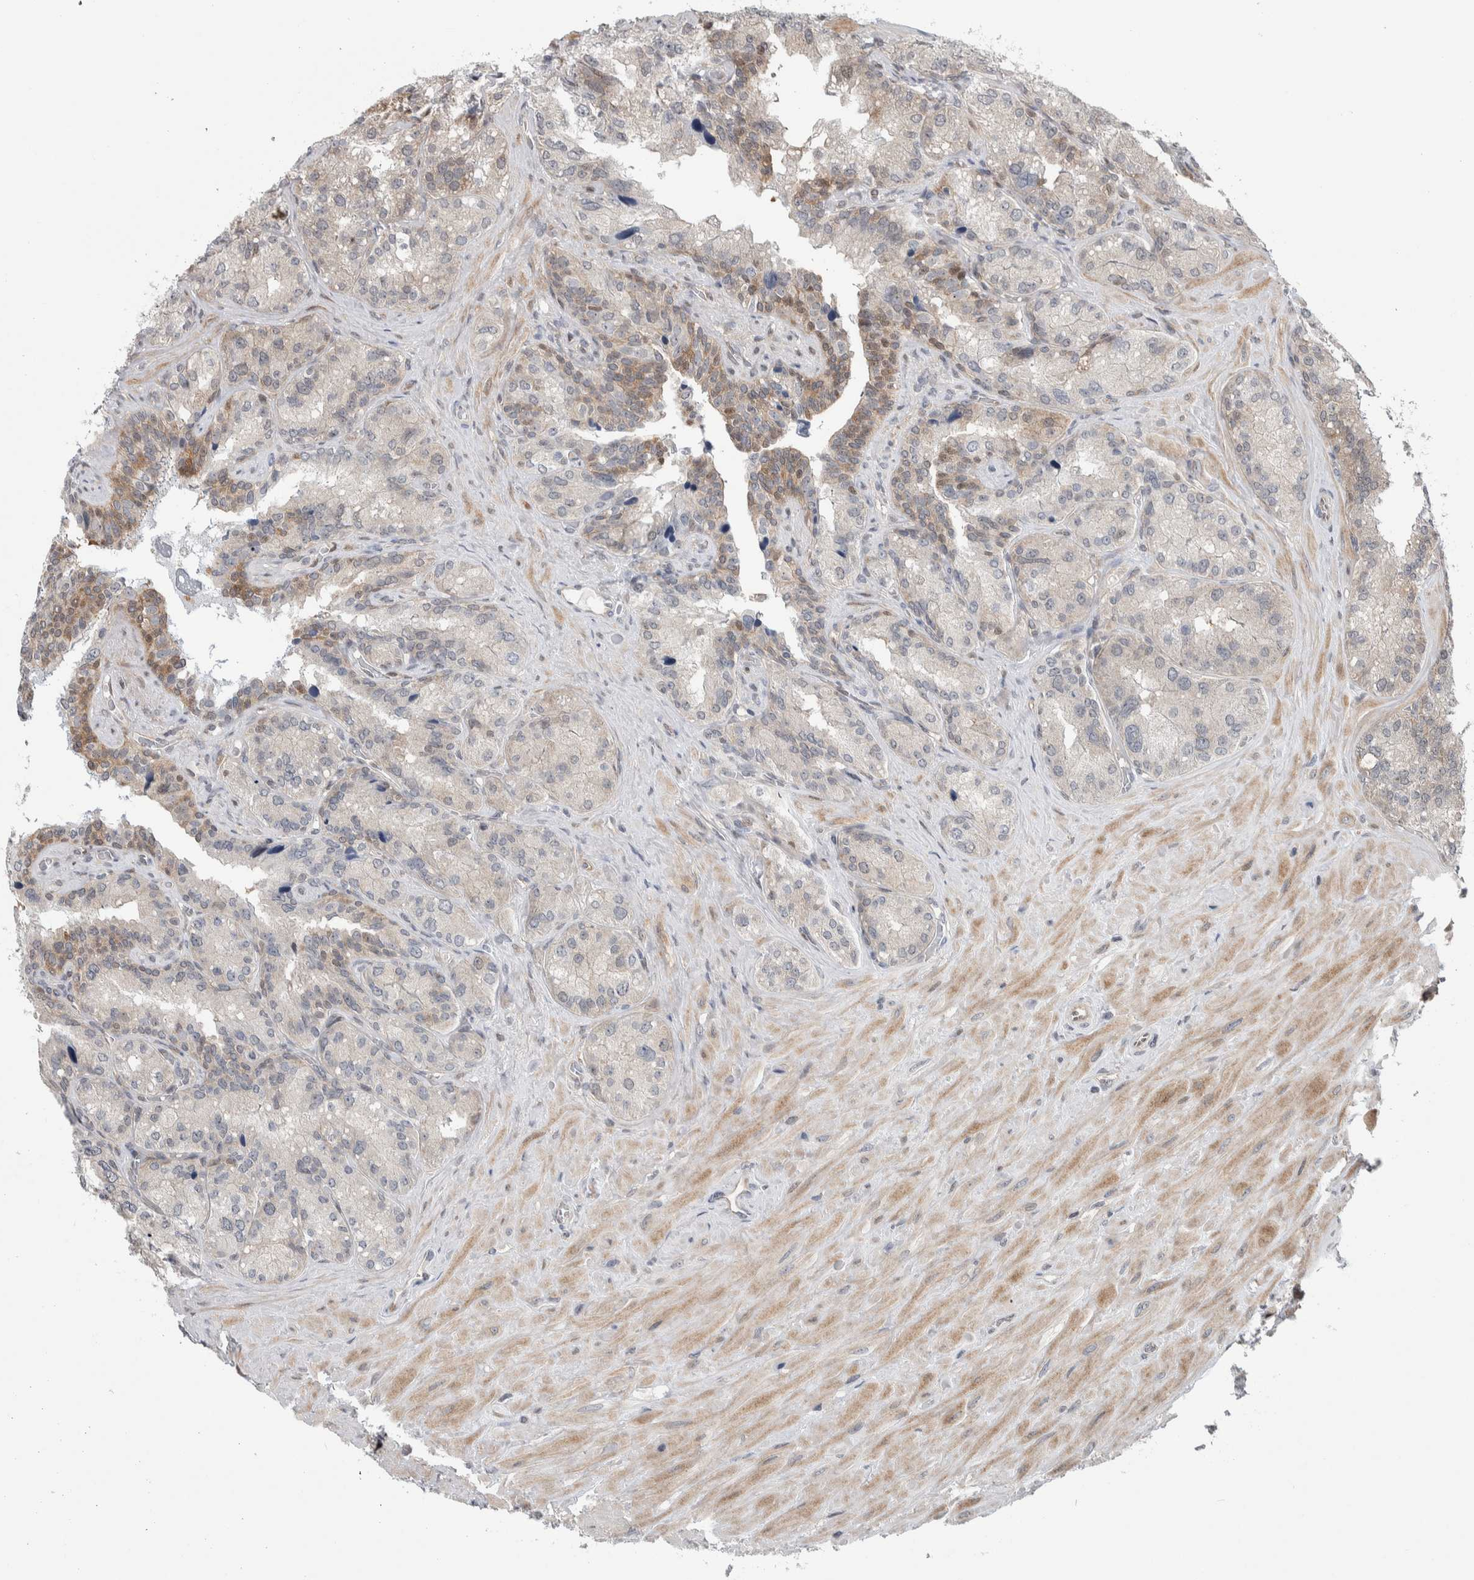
{"staining": {"intensity": "moderate", "quantity": "<25%", "location": "cytoplasmic/membranous"}, "tissue": "seminal vesicle", "cell_type": "Glandular cells", "image_type": "normal", "snomed": [{"axis": "morphology", "description": "Normal tissue, NOS"}, {"axis": "topography", "description": "Prostate"}, {"axis": "topography", "description": "Seminal veicle"}], "caption": "The micrograph reveals staining of benign seminal vesicle, revealing moderate cytoplasmic/membranous protein positivity (brown color) within glandular cells.", "gene": "PTPA", "patient": {"sex": "male", "age": 51}}